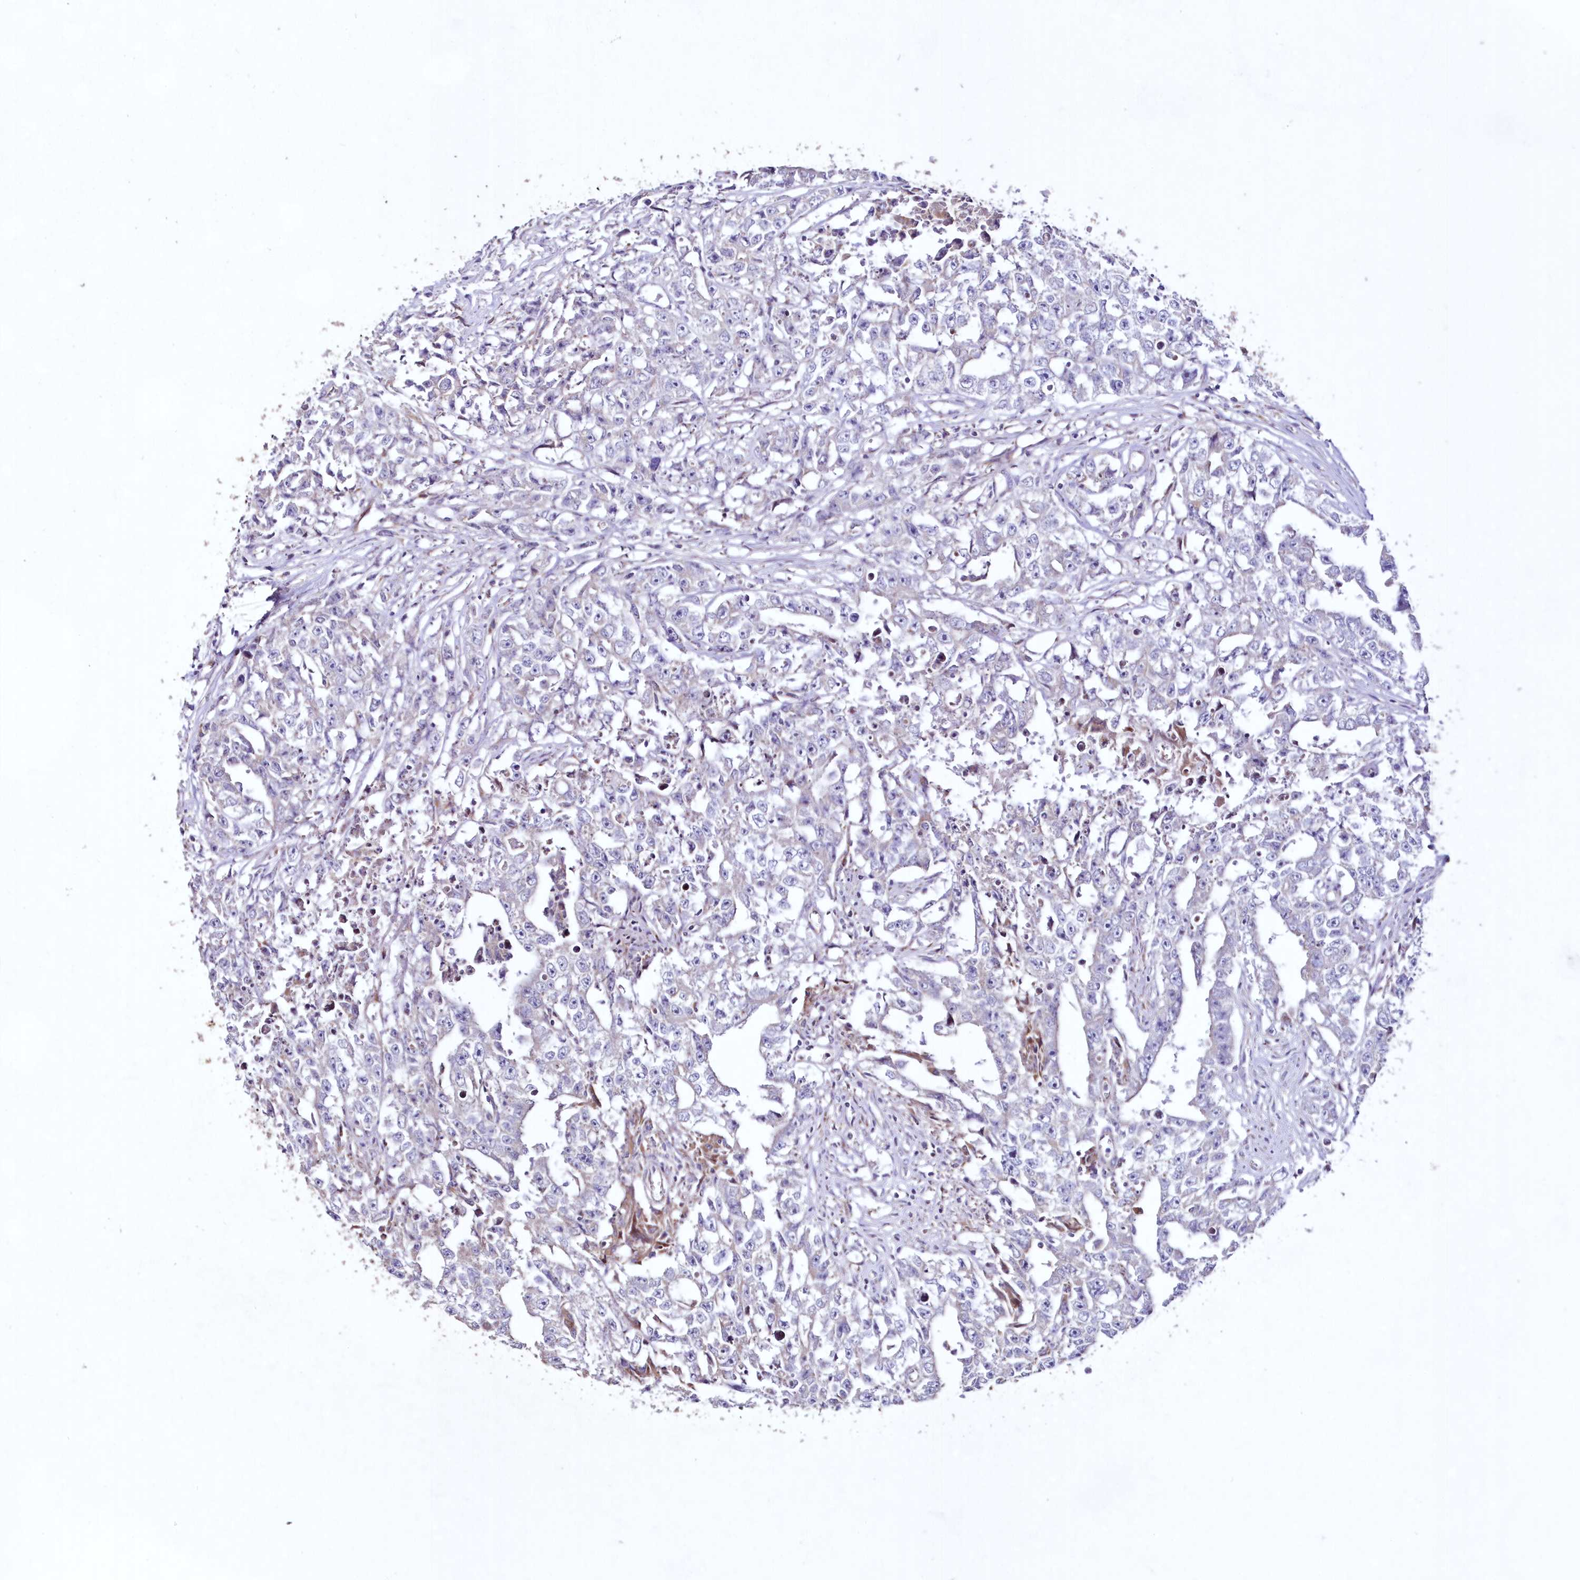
{"staining": {"intensity": "negative", "quantity": "none", "location": "none"}, "tissue": "testis cancer", "cell_type": "Tumor cells", "image_type": "cancer", "snomed": [{"axis": "morphology", "description": "Seminoma, NOS"}, {"axis": "morphology", "description": "Carcinoma, Embryonal, NOS"}, {"axis": "topography", "description": "Testis"}], "caption": "Immunohistochemistry histopathology image of neoplastic tissue: human seminoma (testis) stained with DAB (3,3'-diaminobenzidine) displays no significant protein staining in tumor cells. (Brightfield microscopy of DAB immunohistochemistry at high magnification).", "gene": "HADHB", "patient": {"sex": "male", "age": 43}}